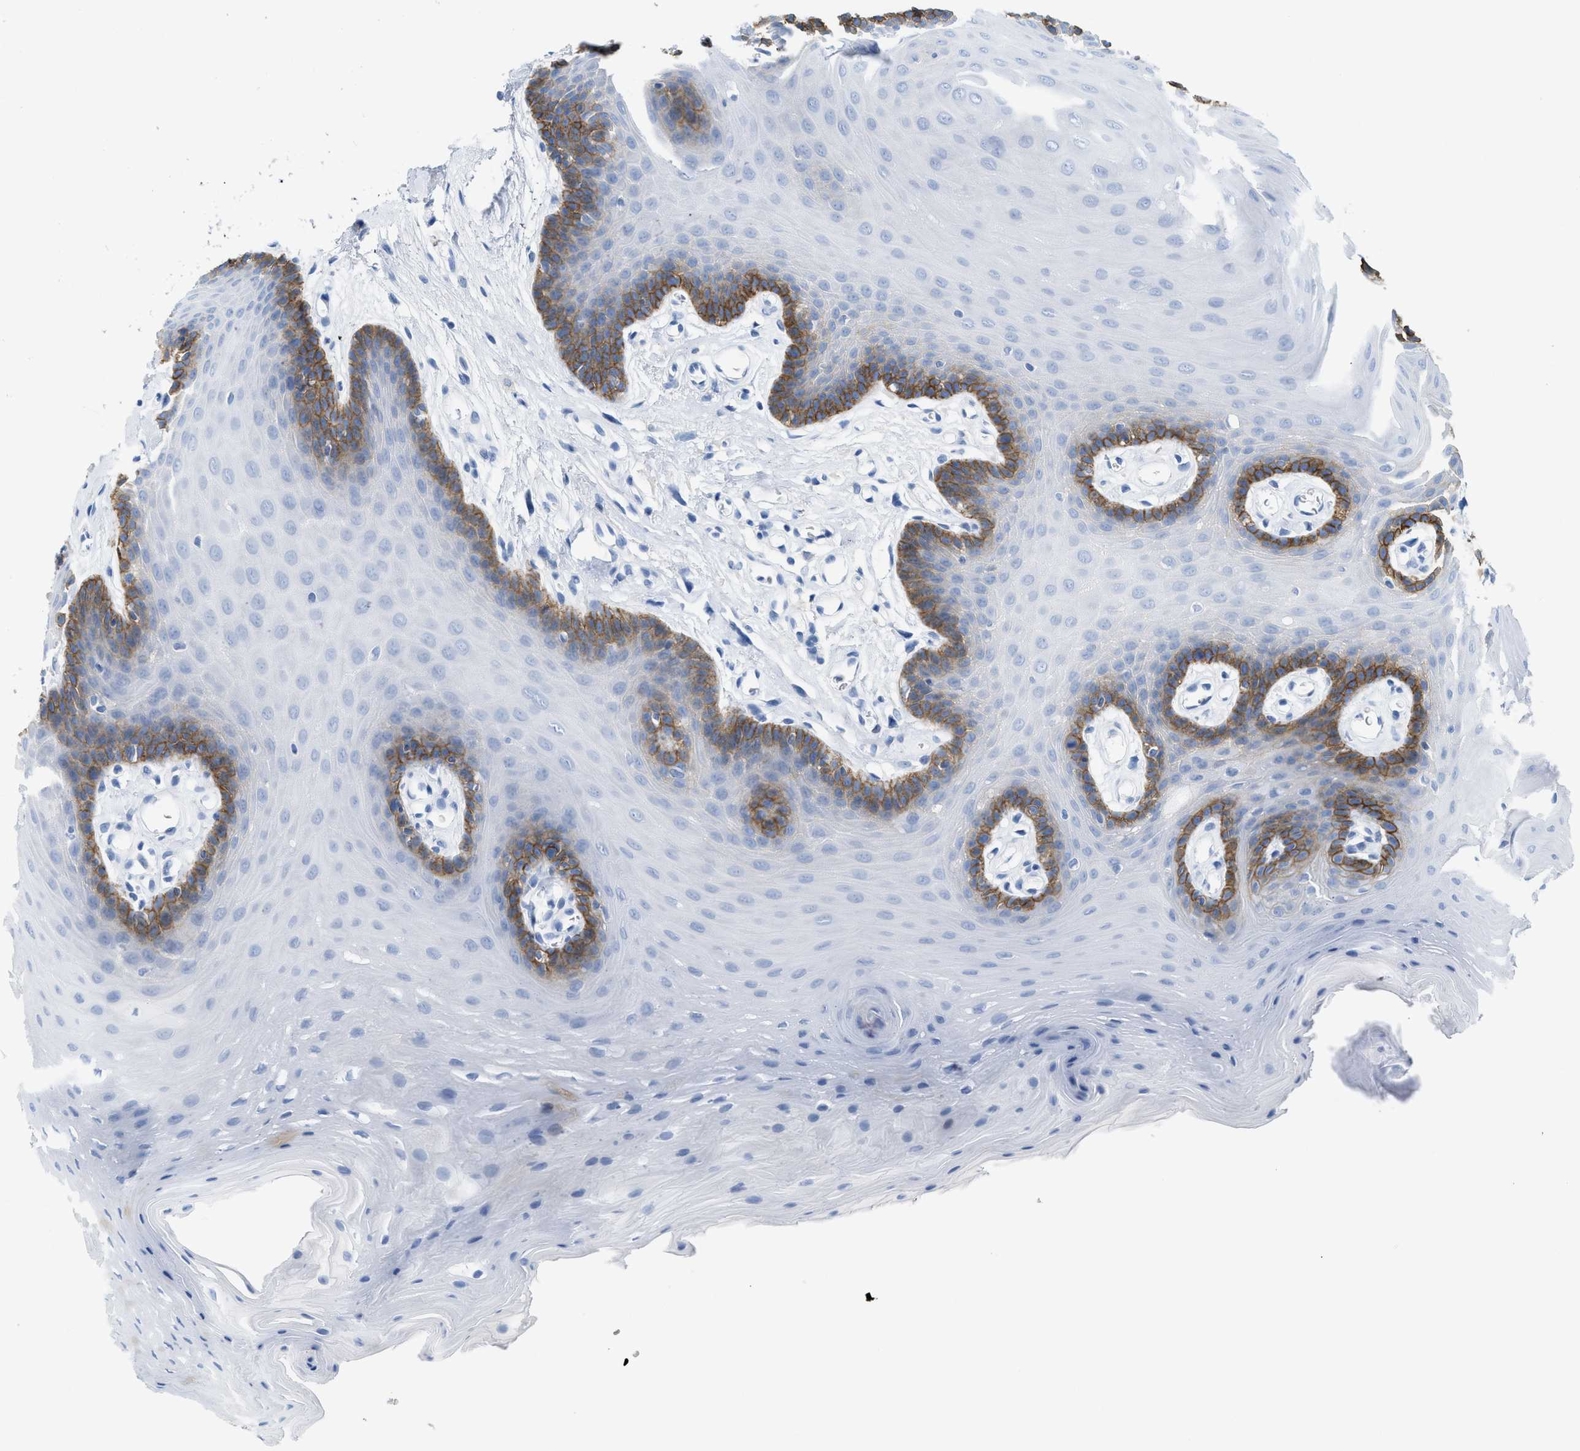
{"staining": {"intensity": "moderate", "quantity": "<25%", "location": "cytoplasmic/membranous"}, "tissue": "oral mucosa", "cell_type": "Squamous epithelial cells", "image_type": "normal", "snomed": [{"axis": "morphology", "description": "Normal tissue, NOS"}, {"axis": "morphology", "description": "Squamous cell carcinoma, NOS"}, {"axis": "topography", "description": "Oral tissue"}, {"axis": "topography", "description": "Head-Neck"}], "caption": "Oral mucosa stained with a brown dye reveals moderate cytoplasmic/membranous positive staining in approximately <25% of squamous epithelial cells.", "gene": "SLC3A2", "patient": {"sex": "male", "age": 71}}